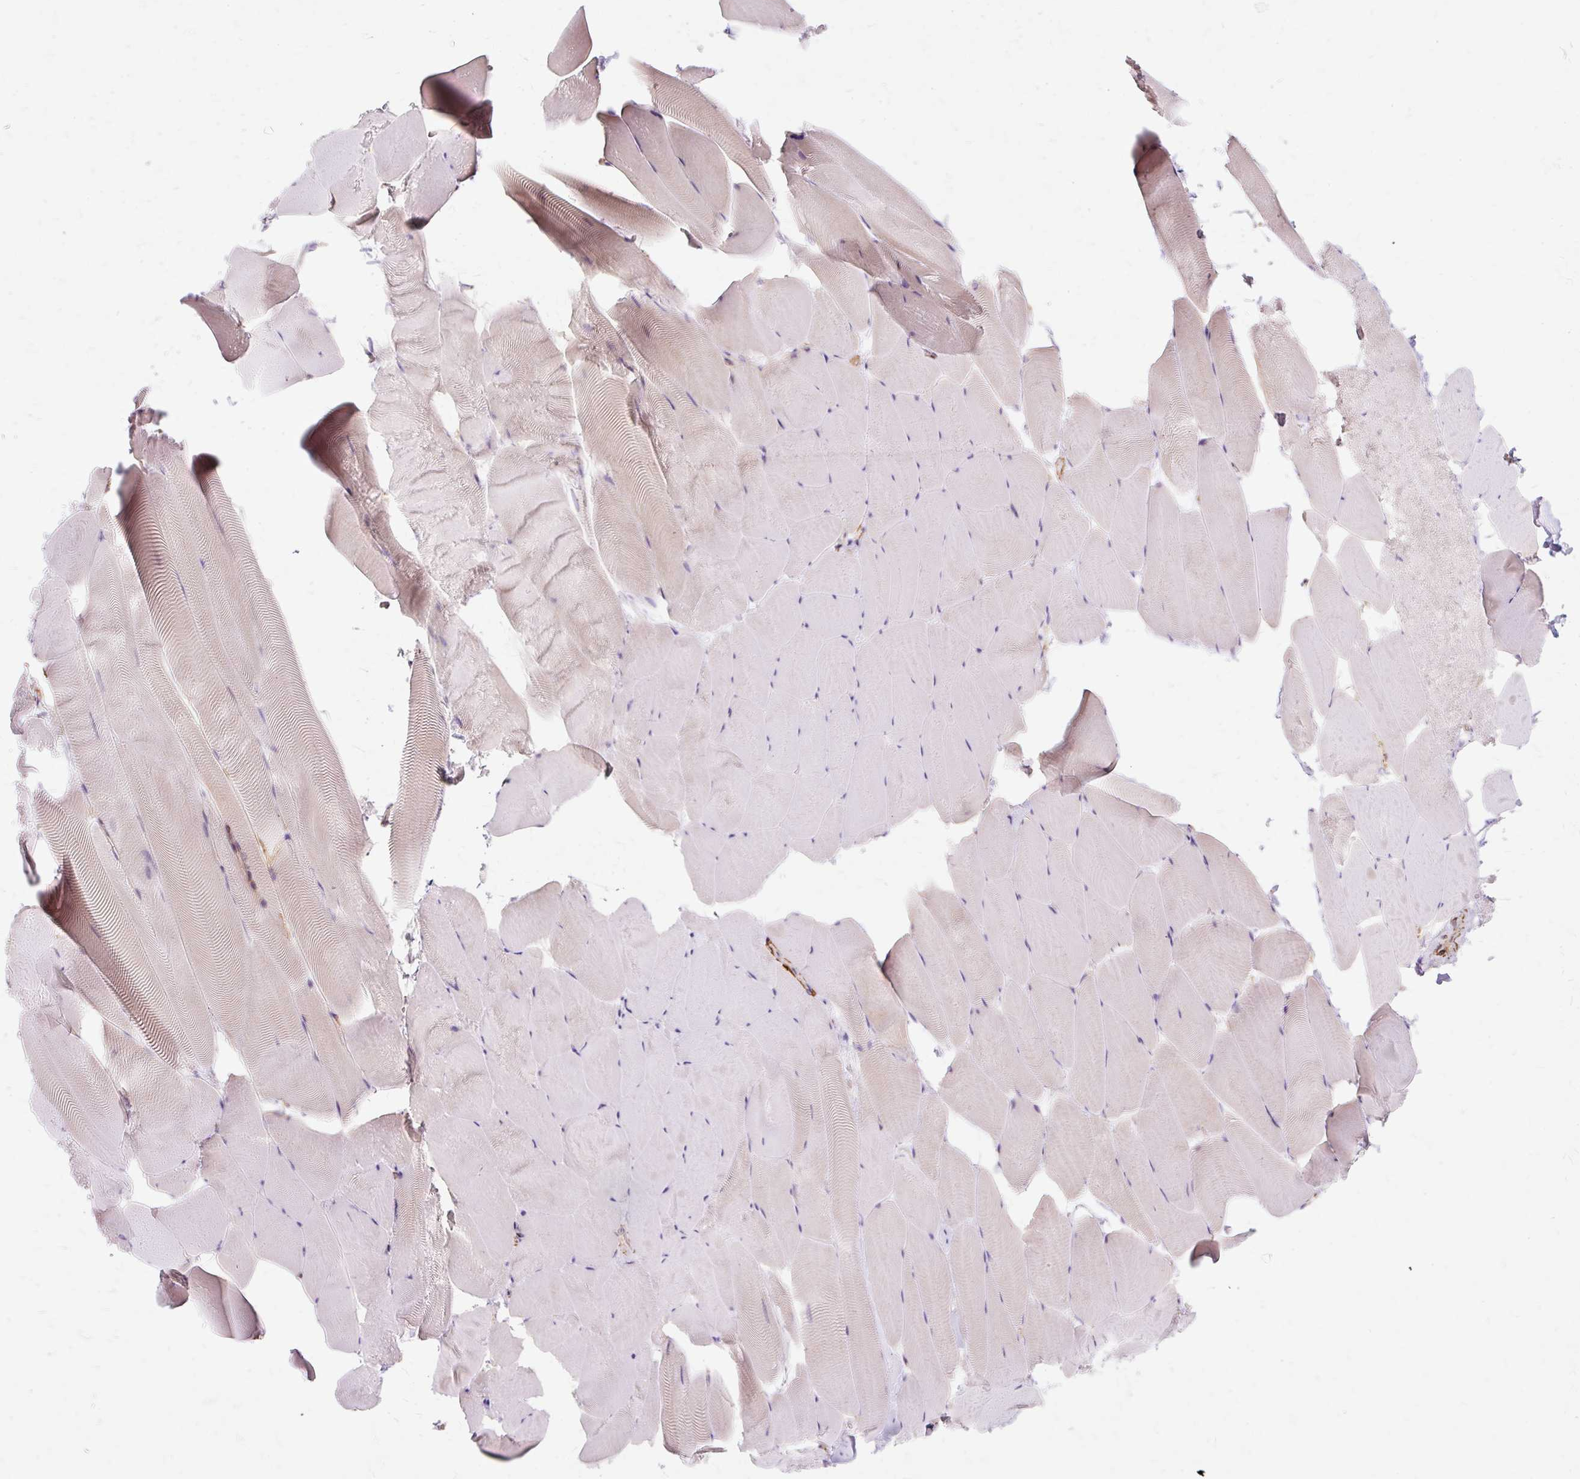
{"staining": {"intensity": "negative", "quantity": "none", "location": "none"}, "tissue": "skeletal muscle", "cell_type": "Myocytes", "image_type": "normal", "snomed": [{"axis": "morphology", "description": "Normal tissue, NOS"}, {"axis": "topography", "description": "Skeletal muscle"}], "caption": "The immunohistochemistry (IHC) histopathology image has no significant staining in myocytes of skeletal muscle. (DAB immunohistochemistry with hematoxylin counter stain).", "gene": "TBC1D2B", "patient": {"sex": "female", "age": 64}}